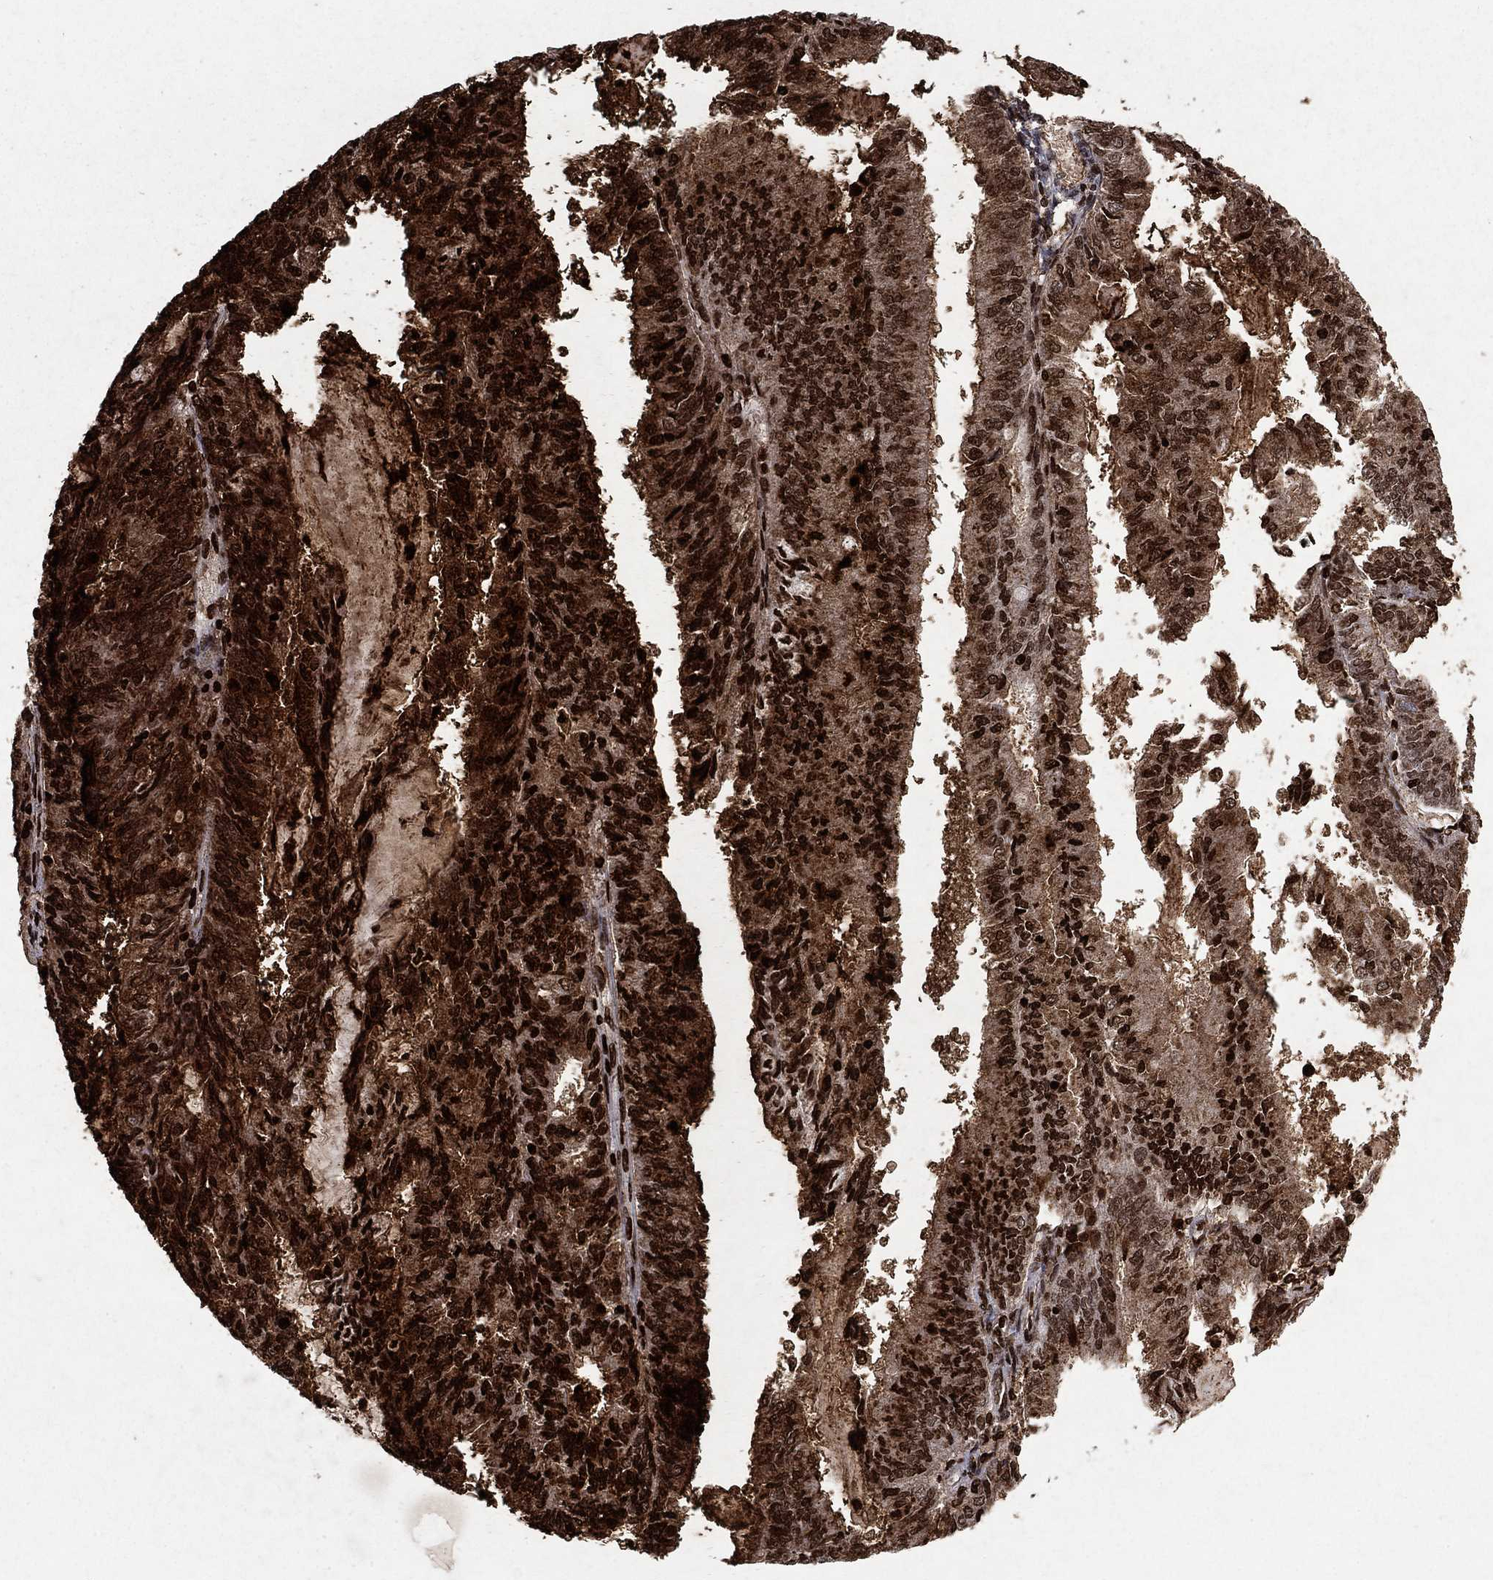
{"staining": {"intensity": "strong", "quantity": ">75%", "location": "cytoplasmic/membranous,nuclear"}, "tissue": "endometrial cancer", "cell_type": "Tumor cells", "image_type": "cancer", "snomed": [{"axis": "morphology", "description": "Adenocarcinoma, NOS"}, {"axis": "topography", "description": "Endometrium"}], "caption": "A high amount of strong cytoplasmic/membranous and nuclear staining is seen in approximately >75% of tumor cells in endometrial cancer (adenocarcinoma) tissue.", "gene": "CD24", "patient": {"sex": "female", "age": 57}}